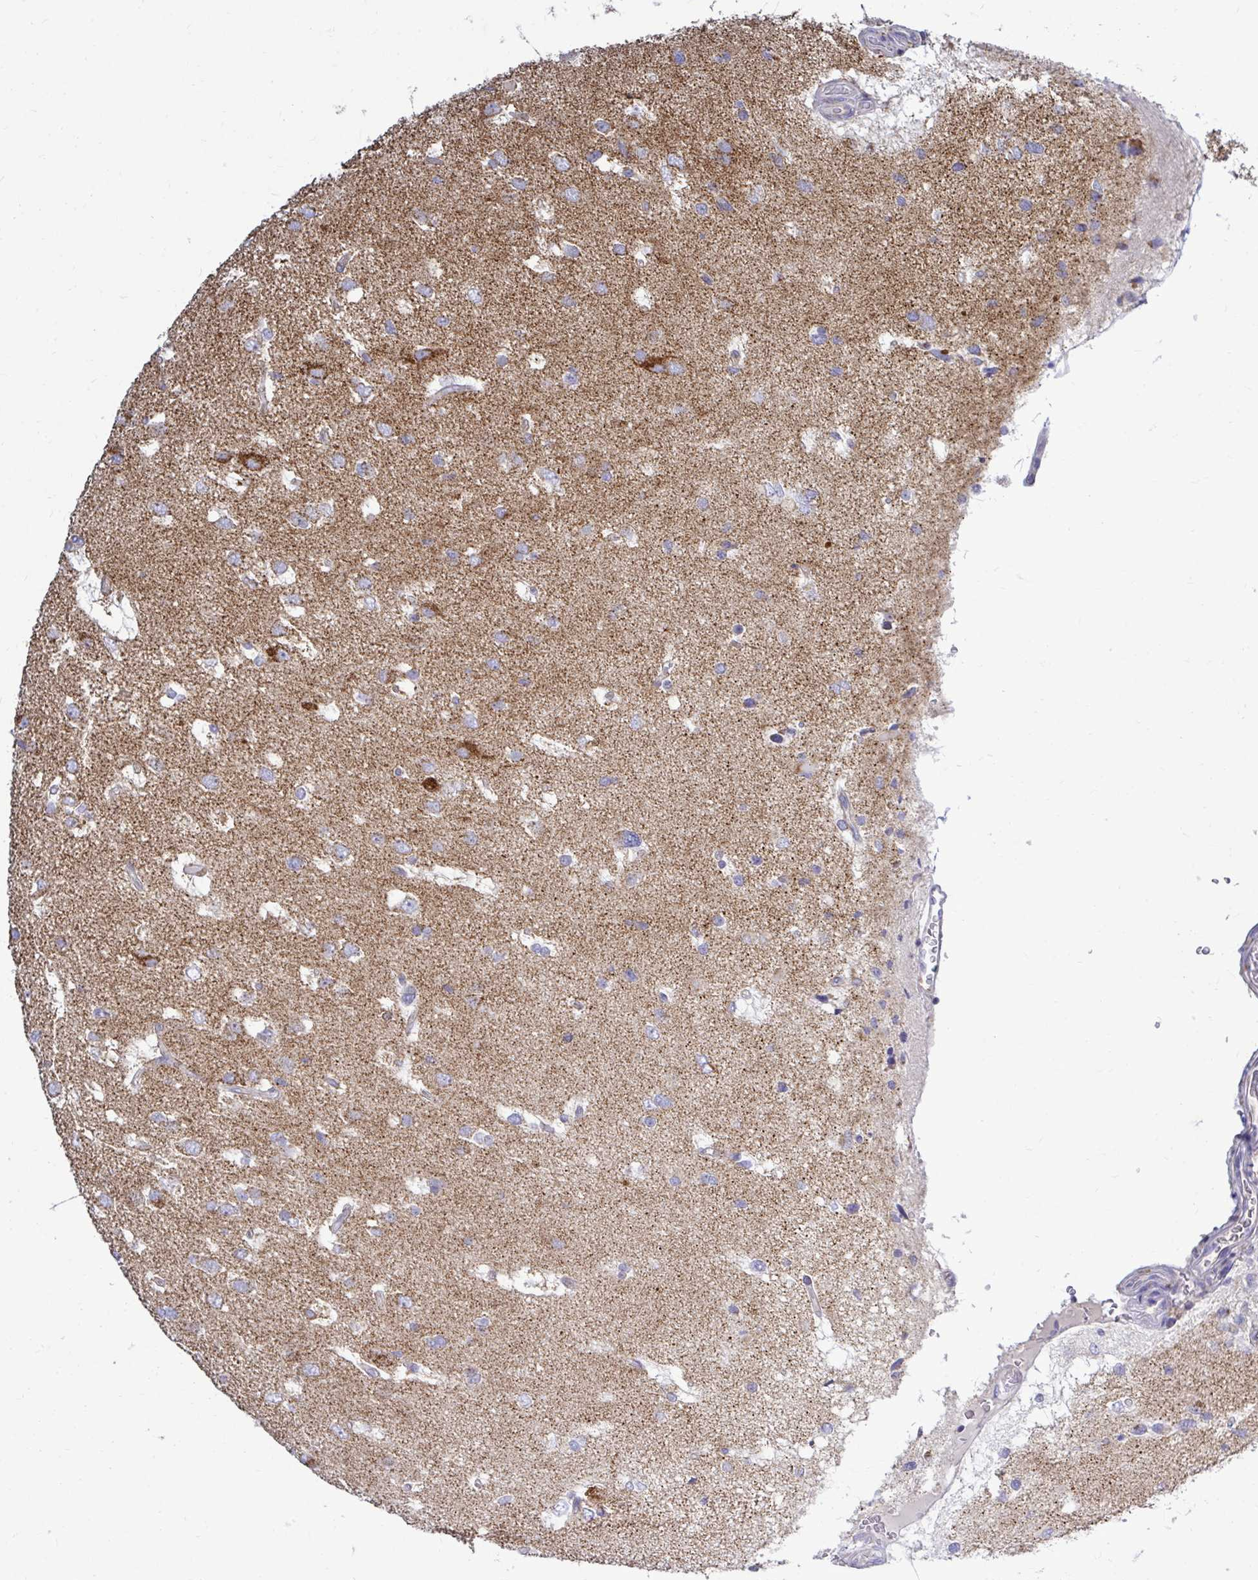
{"staining": {"intensity": "negative", "quantity": "none", "location": "none"}, "tissue": "glioma", "cell_type": "Tumor cells", "image_type": "cancer", "snomed": [{"axis": "morphology", "description": "Glioma, malignant, High grade"}, {"axis": "topography", "description": "Brain"}], "caption": "DAB immunohistochemical staining of glioma shows no significant staining in tumor cells.", "gene": "OR10R2", "patient": {"sex": "male", "age": 53}}